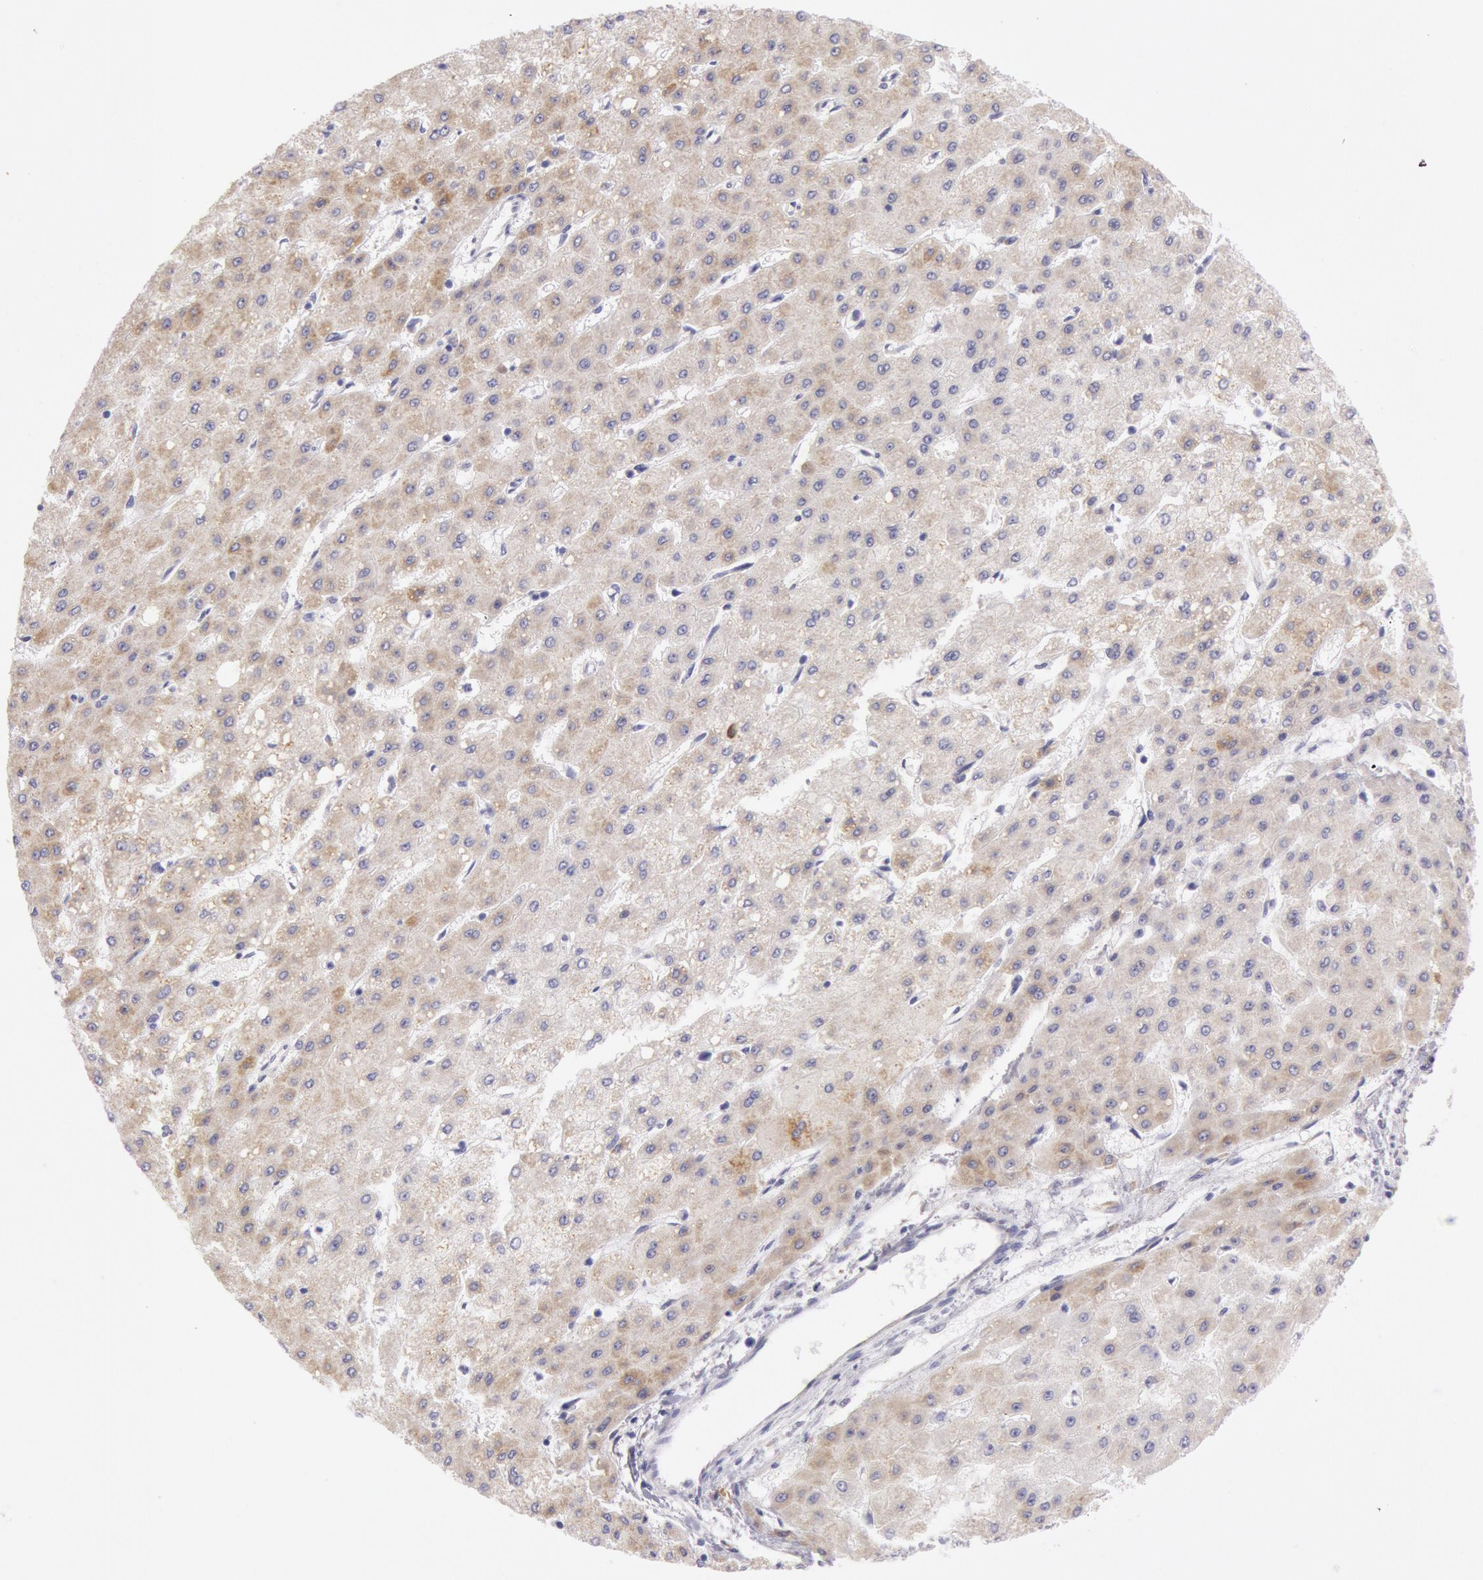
{"staining": {"intensity": "weak", "quantity": "25%-75%", "location": "cytoplasmic/membranous"}, "tissue": "liver cancer", "cell_type": "Tumor cells", "image_type": "cancer", "snomed": [{"axis": "morphology", "description": "Carcinoma, Hepatocellular, NOS"}, {"axis": "topography", "description": "Liver"}], "caption": "This histopathology image shows immunohistochemistry (IHC) staining of human liver cancer (hepatocellular carcinoma), with low weak cytoplasmic/membranous positivity in approximately 25%-75% of tumor cells.", "gene": "CIDEB", "patient": {"sex": "female", "age": 52}}